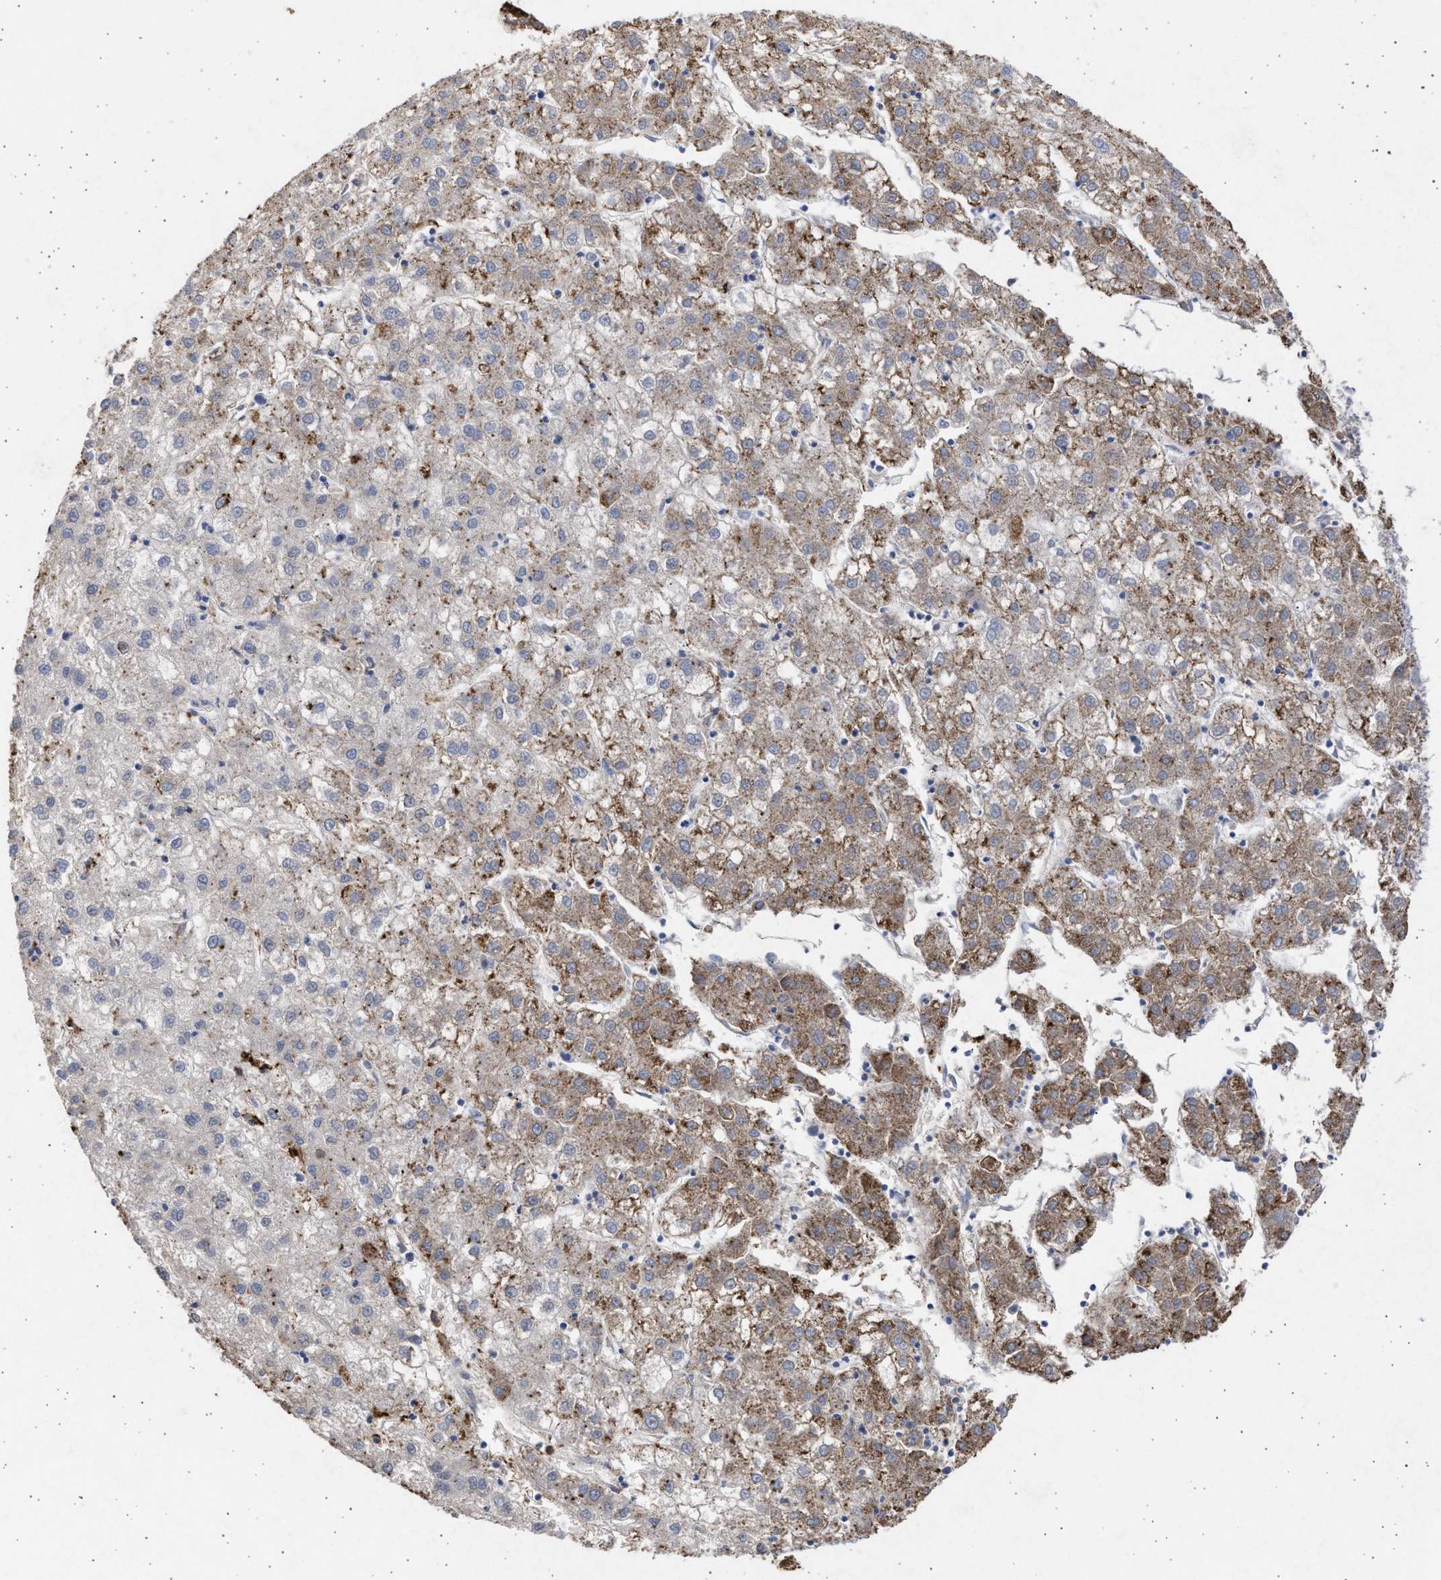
{"staining": {"intensity": "moderate", "quantity": "25%-75%", "location": "cytoplasmic/membranous"}, "tissue": "liver cancer", "cell_type": "Tumor cells", "image_type": "cancer", "snomed": [{"axis": "morphology", "description": "Carcinoma, Hepatocellular, NOS"}, {"axis": "topography", "description": "Liver"}], "caption": "IHC of human liver hepatocellular carcinoma exhibits medium levels of moderate cytoplasmic/membranous positivity in approximately 25%-75% of tumor cells.", "gene": "FCER1A", "patient": {"sex": "male", "age": 72}}